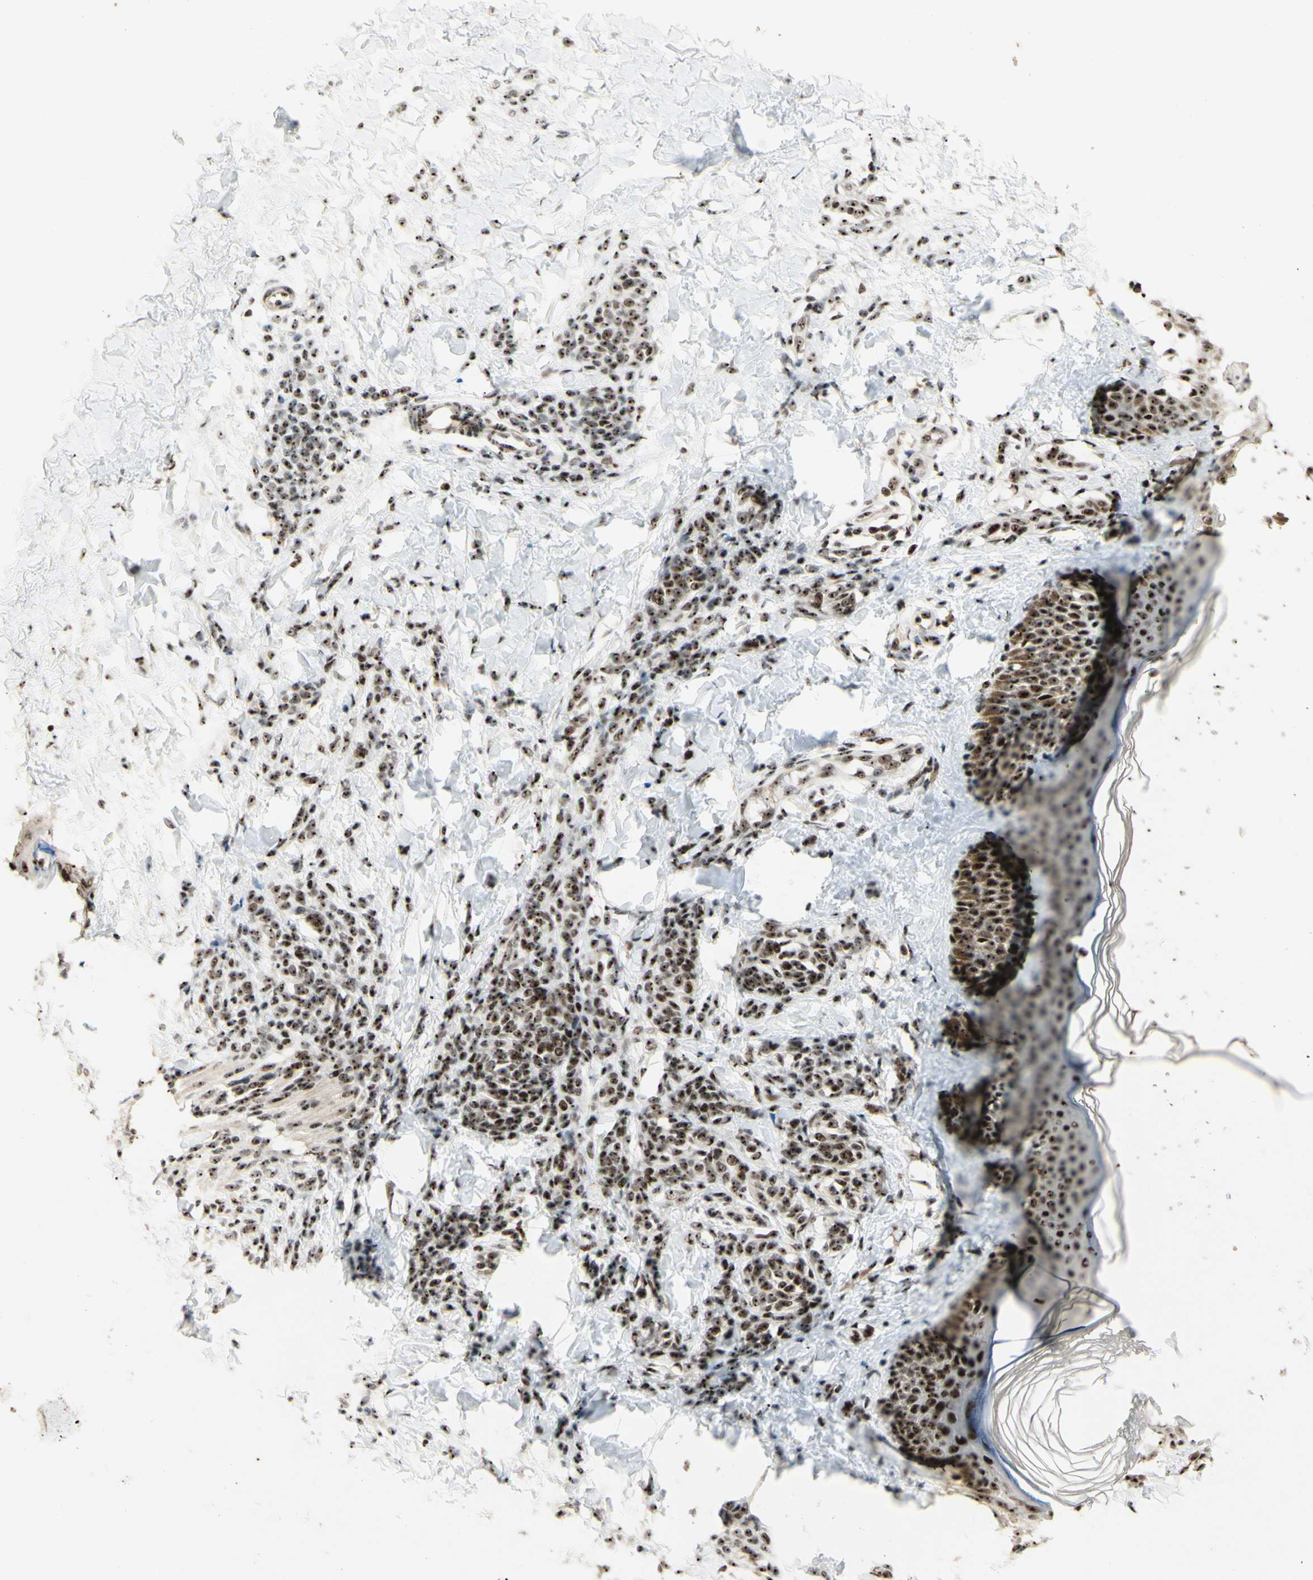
{"staining": {"intensity": "strong", "quantity": ">75%", "location": "nuclear"}, "tissue": "skin", "cell_type": "Fibroblasts", "image_type": "normal", "snomed": [{"axis": "morphology", "description": "Normal tissue, NOS"}, {"axis": "topography", "description": "Skin"}], "caption": "This image demonstrates benign skin stained with IHC to label a protein in brown. The nuclear of fibroblasts show strong positivity for the protein. Nuclei are counter-stained blue.", "gene": "DHX9", "patient": {"sex": "male", "age": 16}}